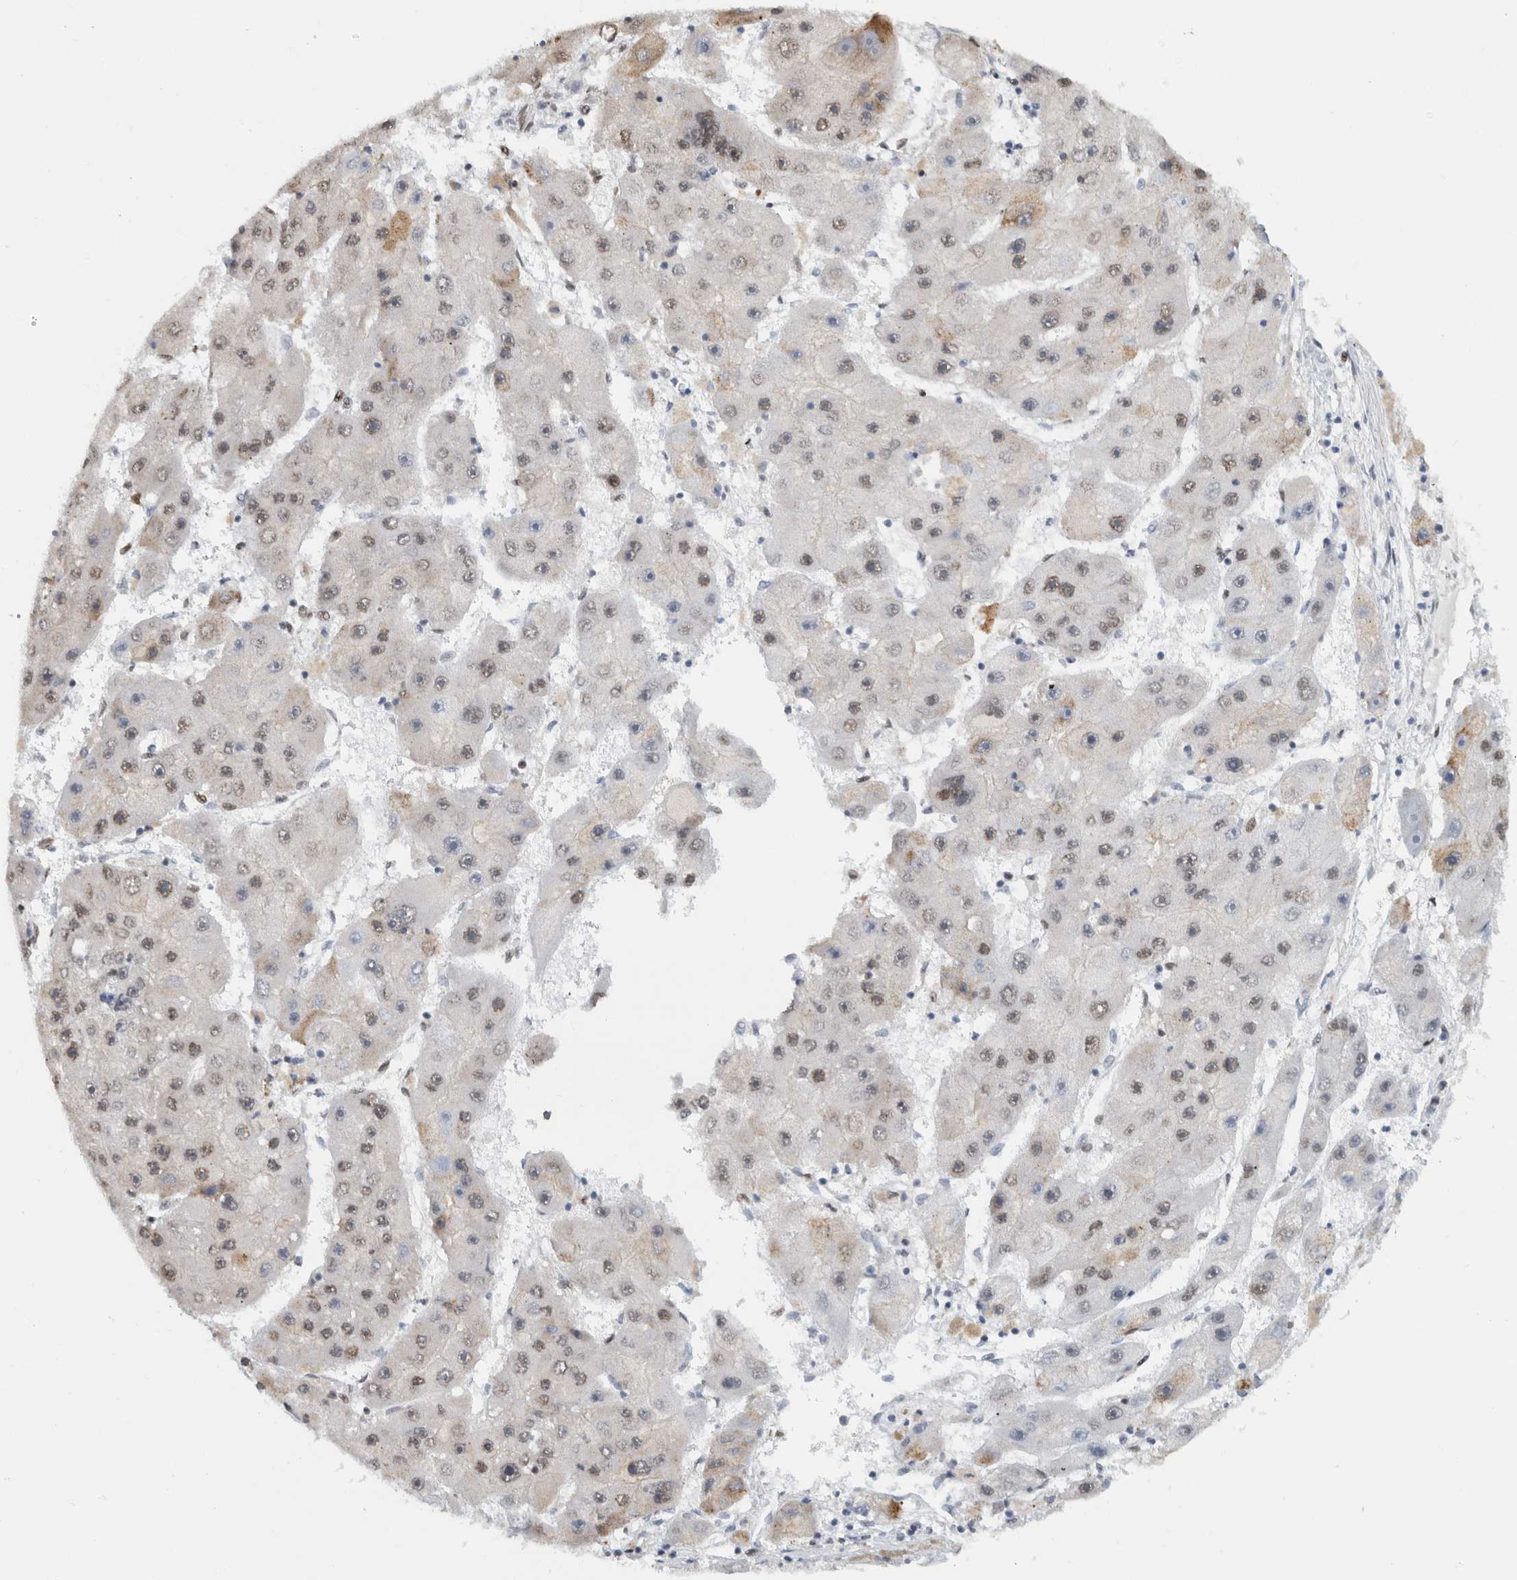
{"staining": {"intensity": "weak", "quantity": ">75%", "location": "nuclear"}, "tissue": "liver cancer", "cell_type": "Tumor cells", "image_type": "cancer", "snomed": [{"axis": "morphology", "description": "Carcinoma, Hepatocellular, NOS"}, {"axis": "topography", "description": "Liver"}], "caption": "A histopathology image of liver cancer (hepatocellular carcinoma) stained for a protein displays weak nuclear brown staining in tumor cells.", "gene": "HNRNPR", "patient": {"sex": "female", "age": 61}}